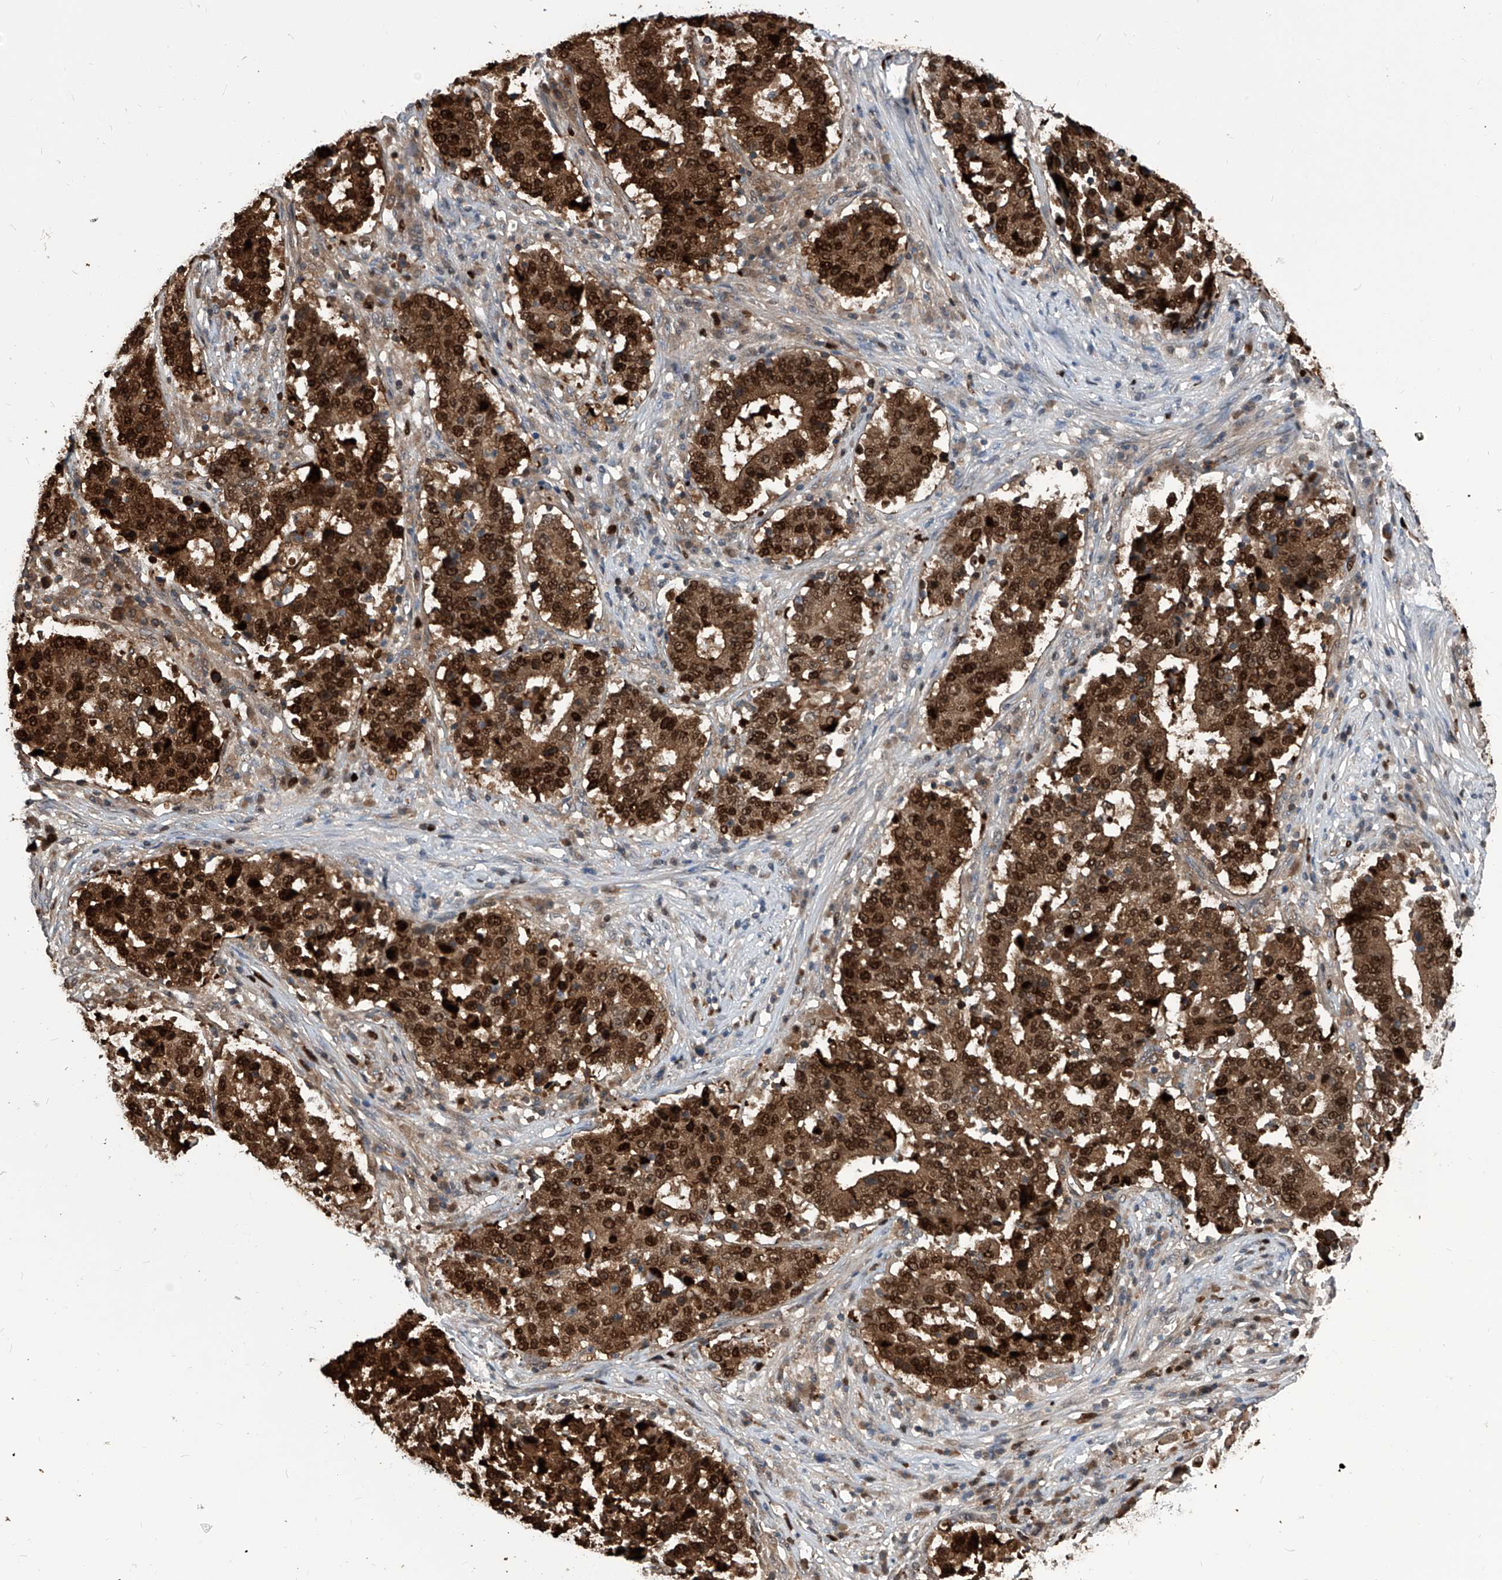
{"staining": {"intensity": "strong", "quantity": ">75%", "location": "cytoplasmic/membranous,nuclear"}, "tissue": "stomach cancer", "cell_type": "Tumor cells", "image_type": "cancer", "snomed": [{"axis": "morphology", "description": "Adenocarcinoma, NOS"}, {"axis": "topography", "description": "Stomach"}], "caption": "A histopathology image of human stomach cancer stained for a protein reveals strong cytoplasmic/membranous and nuclear brown staining in tumor cells.", "gene": "PCNA", "patient": {"sex": "male", "age": 59}}